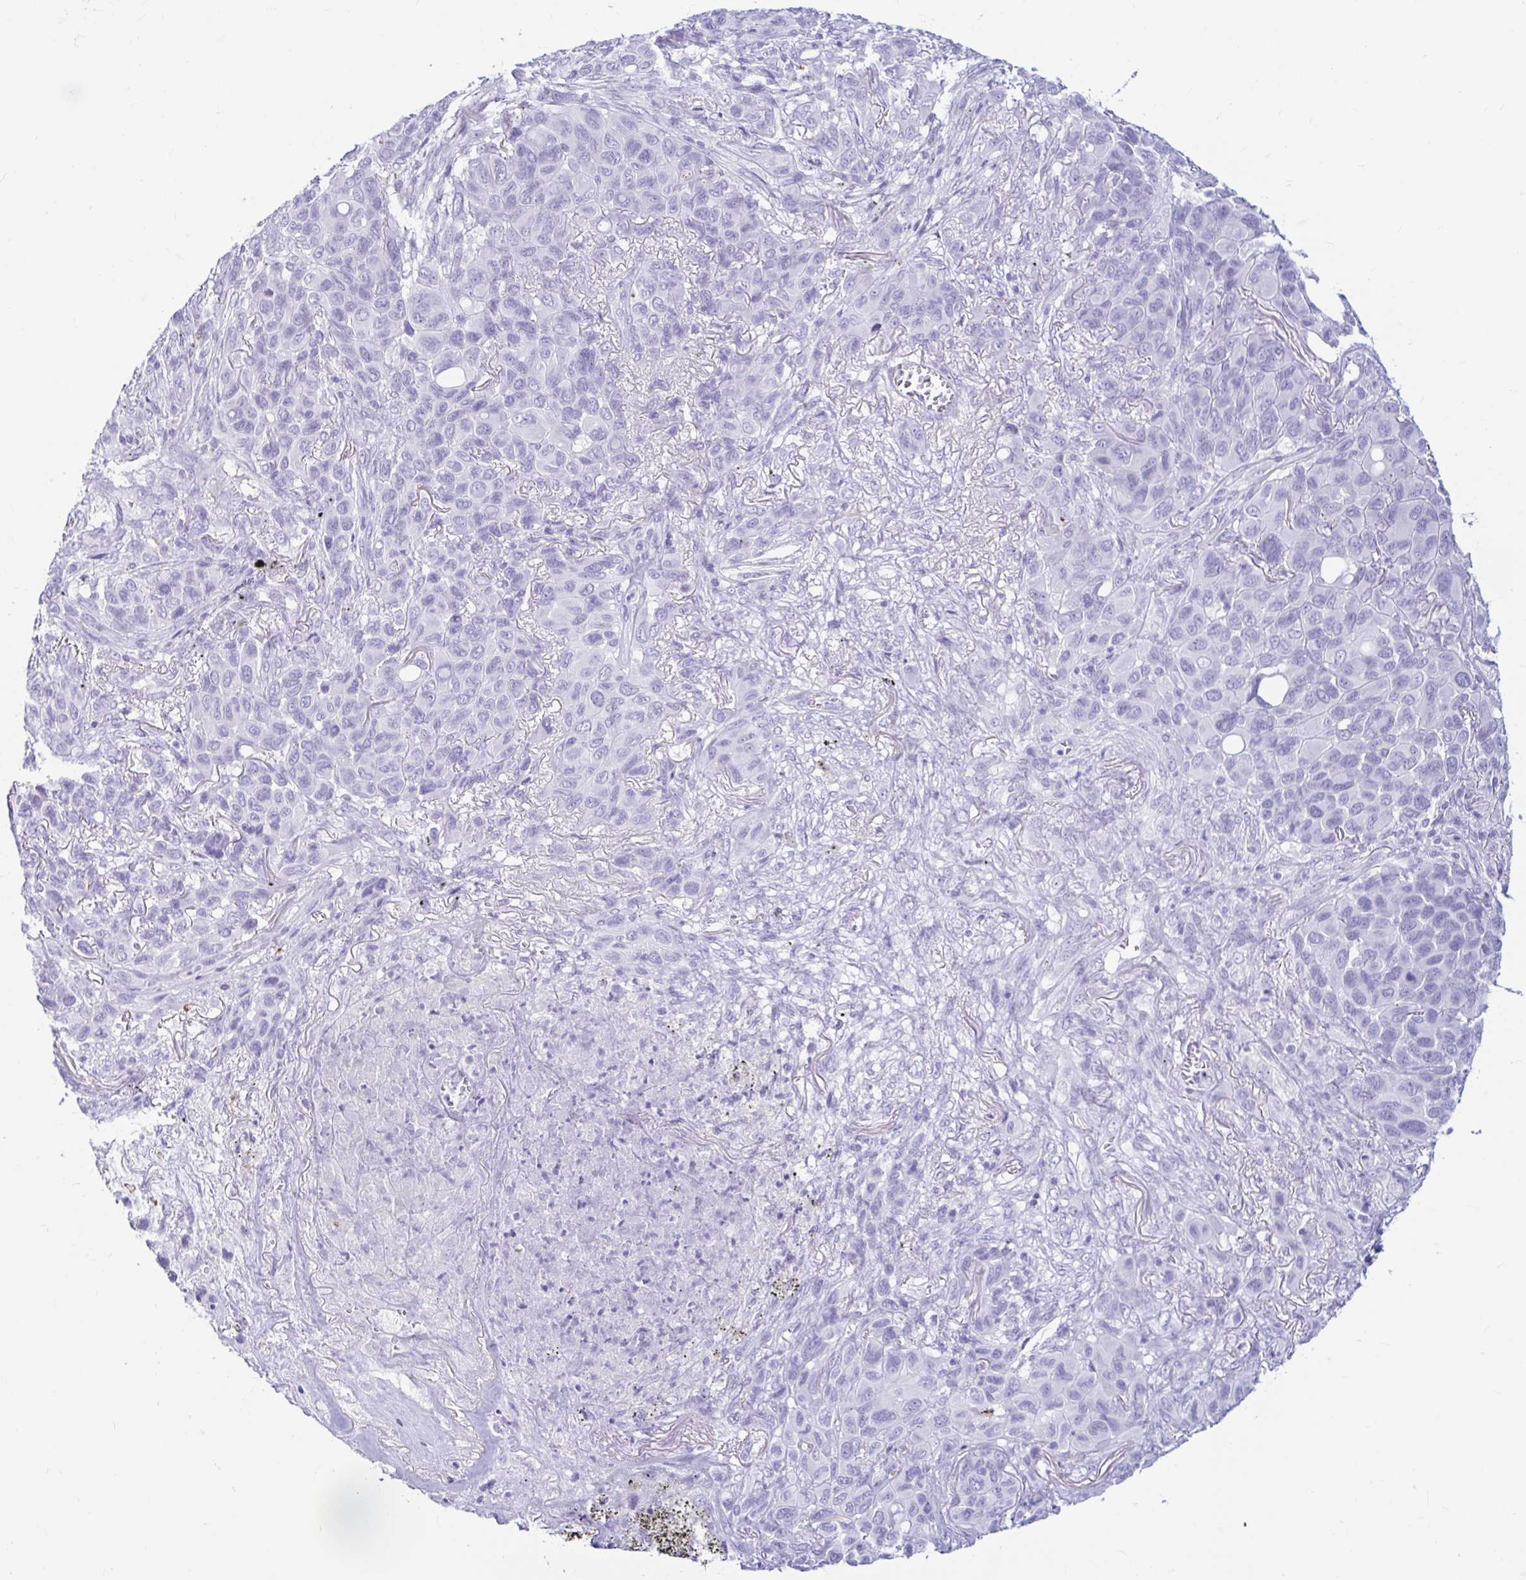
{"staining": {"intensity": "negative", "quantity": "none", "location": "none"}, "tissue": "melanoma", "cell_type": "Tumor cells", "image_type": "cancer", "snomed": [{"axis": "morphology", "description": "Malignant melanoma, Metastatic site"}, {"axis": "topography", "description": "Lung"}], "caption": "Protein analysis of melanoma displays no significant staining in tumor cells. The staining is performed using DAB brown chromogen with nuclei counter-stained in using hematoxylin.", "gene": "ERICH6", "patient": {"sex": "male", "age": 48}}